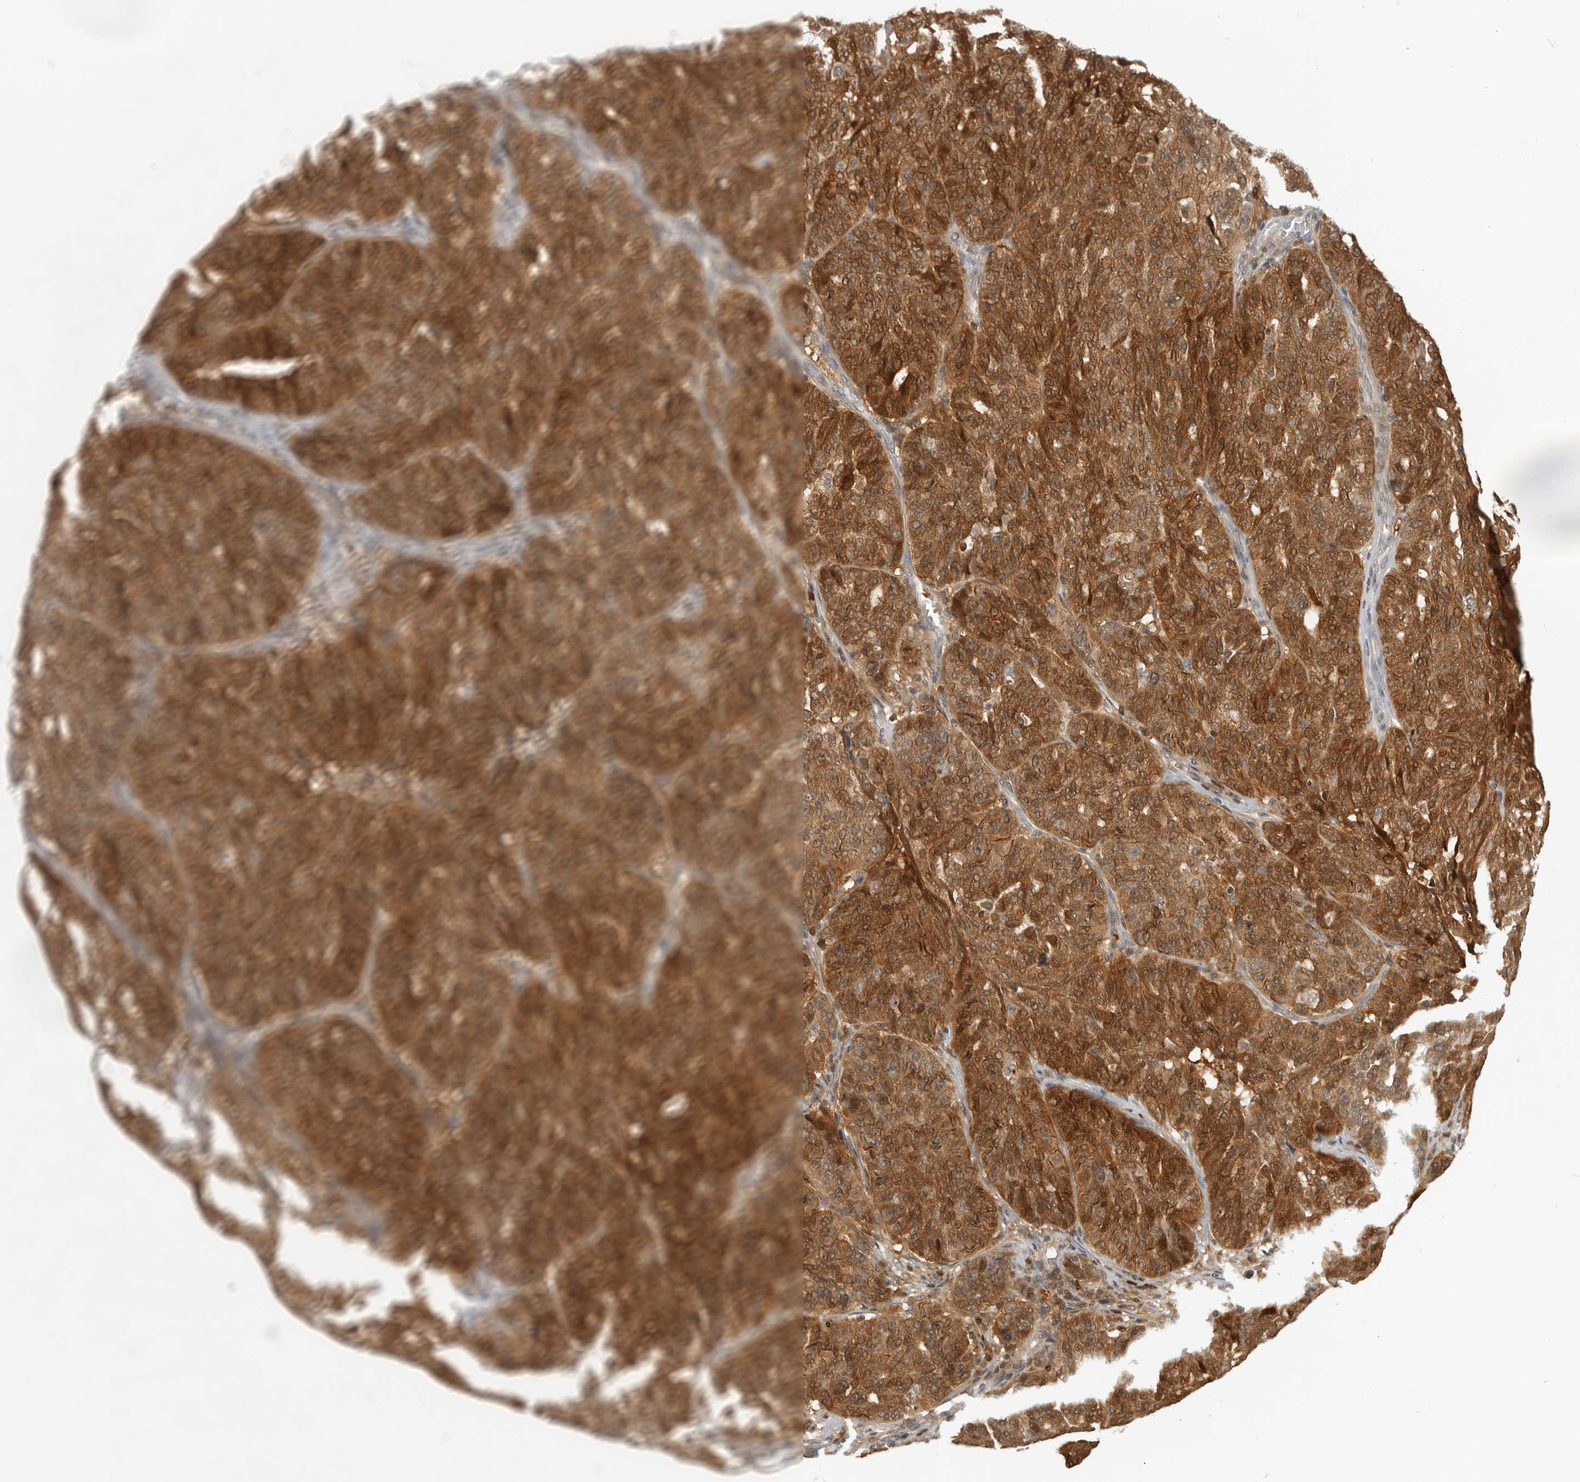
{"staining": {"intensity": "strong", "quantity": ">75%", "location": "cytoplasmic/membranous"}, "tissue": "ovarian cancer", "cell_type": "Tumor cells", "image_type": "cancer", "snomed": [{"axis": "morphology", "description": "Cystadenocarcinoma, serous, NOS"}, {"axis": "topography", "description": "Ovary"}], "caption": "Protein staining demonstrates strong cytoplasmic/membranous expression in approximately >75% of tumor cells in ovarian cancer.", "gene": "CTIF", "patient": {"sex": "female", "age": 59}}